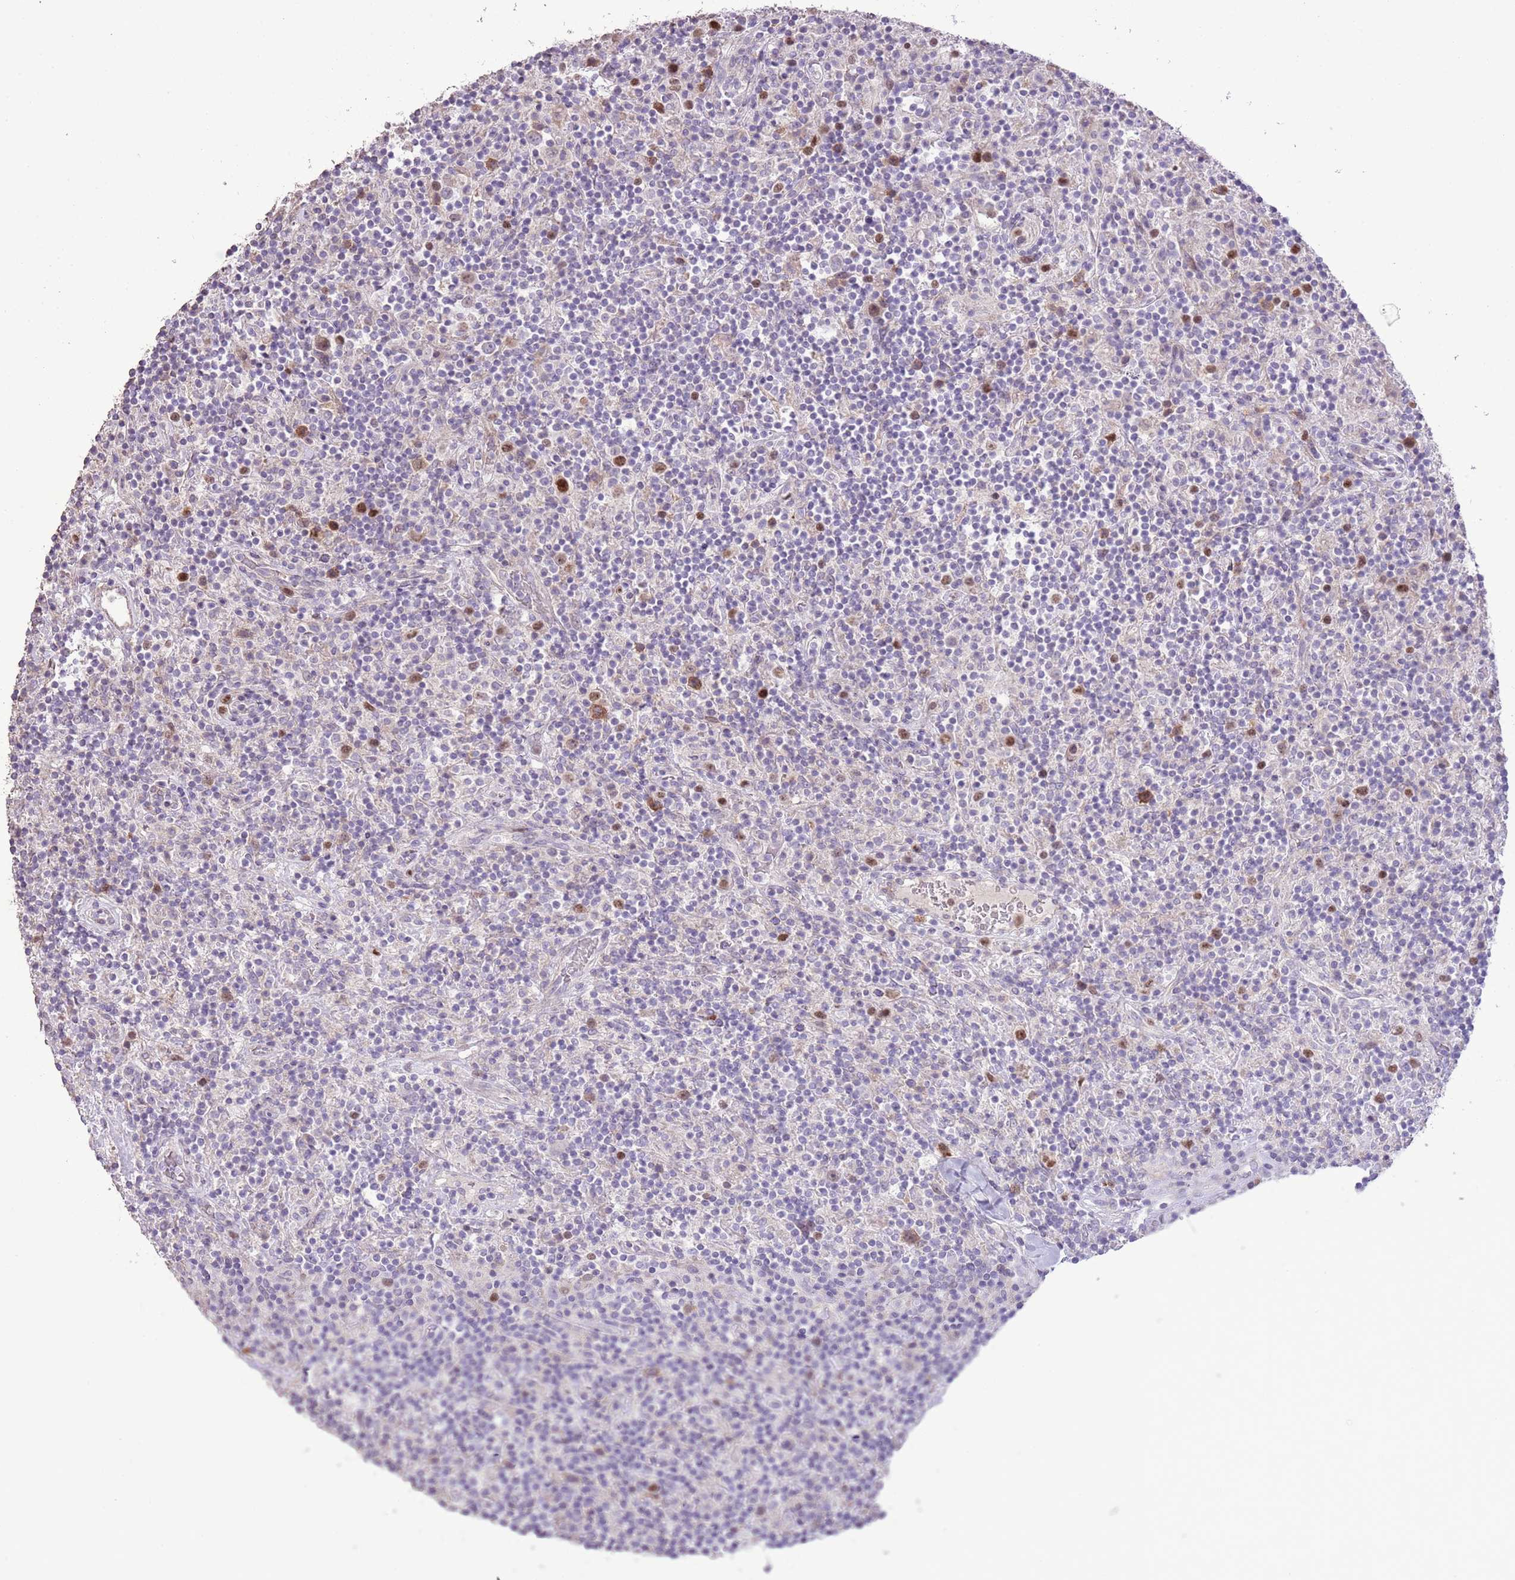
{"staining": {"intensity": "moderate", "quantity": "<25%", "location": "nuclear"}, "tissue": "lymphoma", "cell_type": "Tumor cells", "image_type": "cancer", "snomed": [{"axis": "morphology", "description": "Hodgkin's disease, NOS"}, {"axis": "topography", "description": "Lymph node"}], "caption": "A high-resolution image shows IHC staining of Hodgkin's disease, which exhibits moderate nuclear staining in approximately <25% of tumor cells.", "gene": "GMNN", "patient": {"sex": "male", "age": 70}}